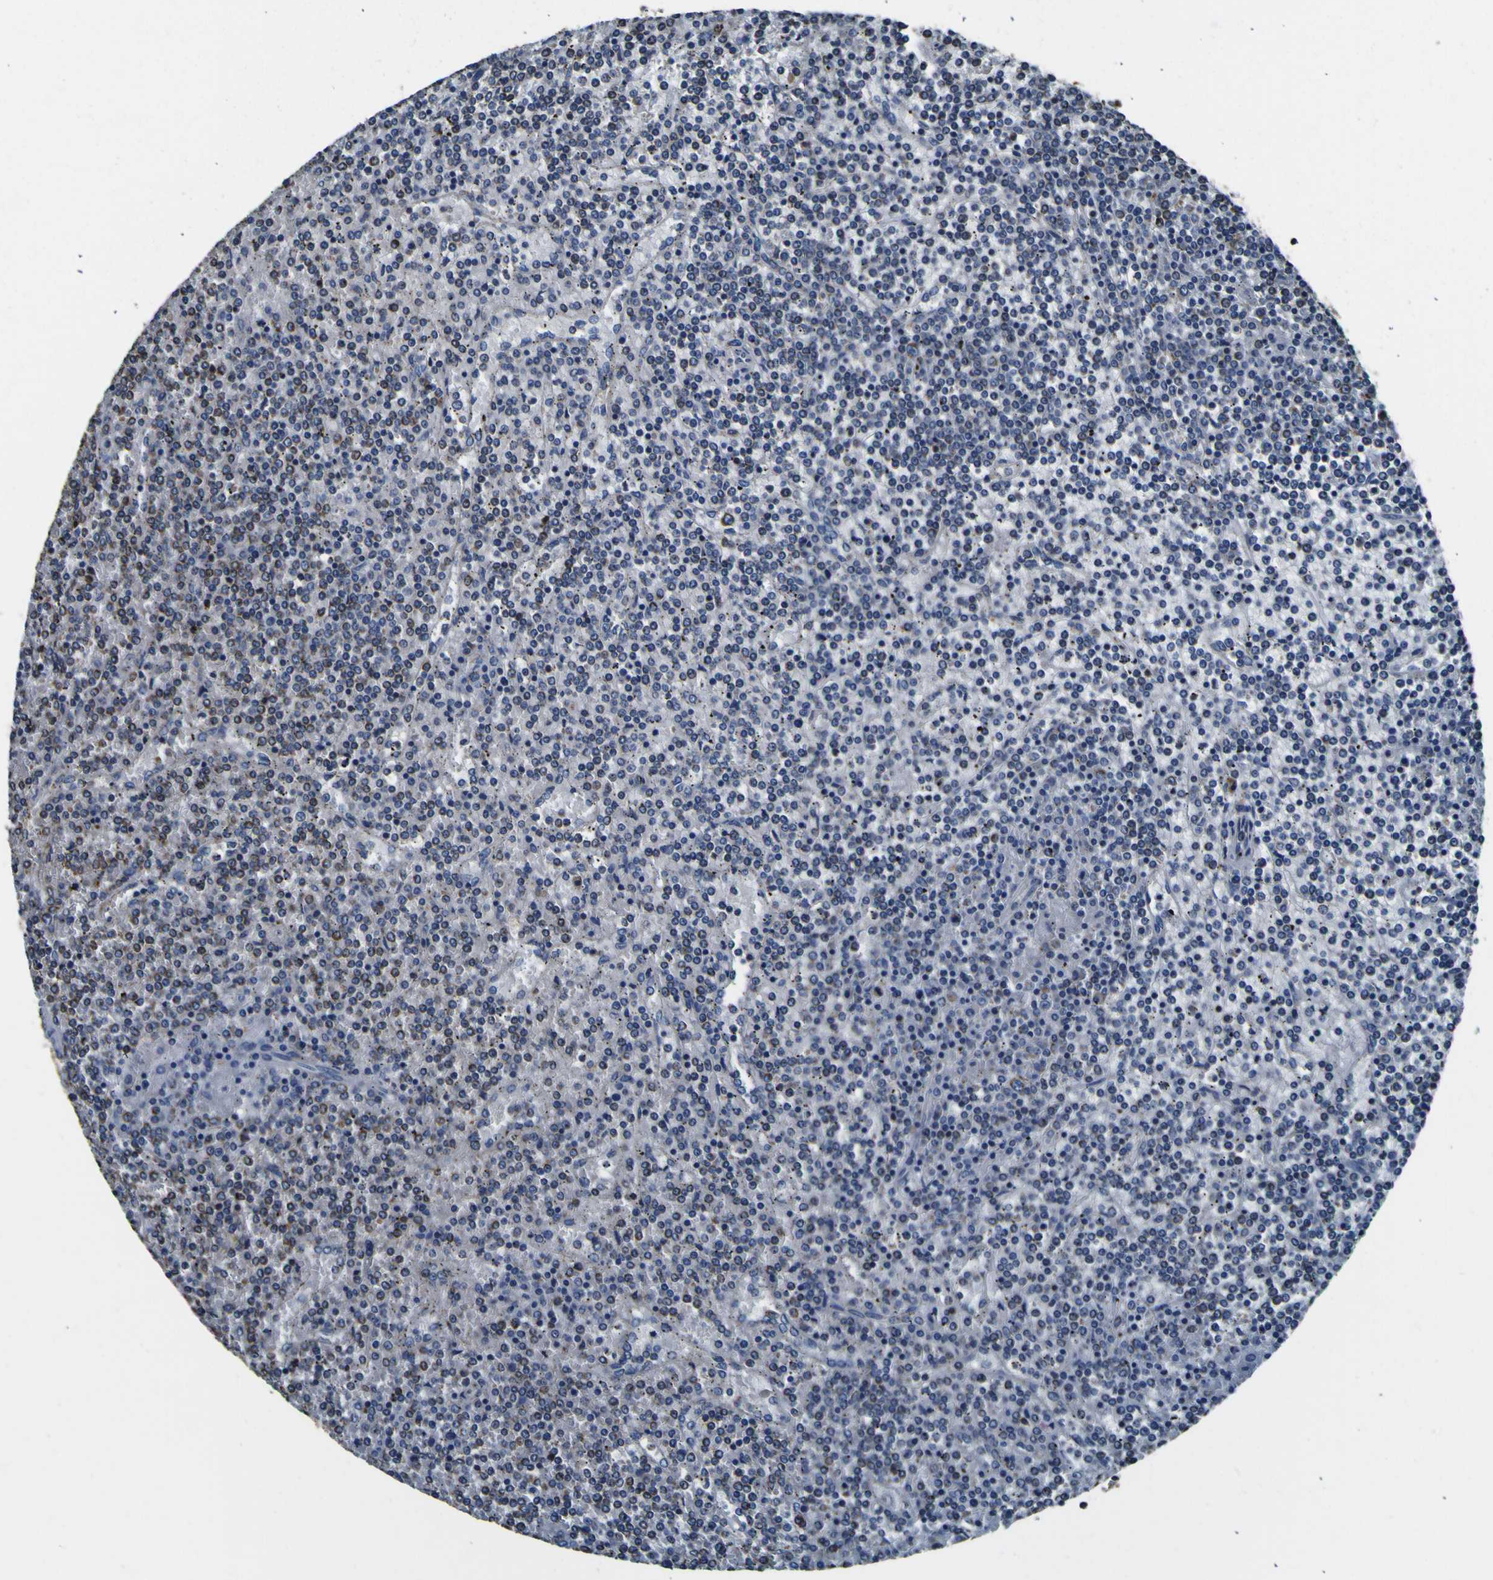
{"staining": {"intensity": "moderate", "quantity": "<25%", "location": "cytoplasmic/membranous"}, "tissue": "lymphoma", "cell_type": "Tumor cells", "image_type": "cancer", "snomed": [{"axis": "morphology", "description": "Malignant lymphoma, non-Hodgkin's type, Low grade"}, {"axis": "topography", "description": "Spleen"}], "caption": "A brown stain shows moderate cytoplasmic/membranous staining of a protein in lymphoma tumor cells. Immunohistochemistry stains the protein of interest in brown and the nuclei are stained blue.", "gene": "INPP5A", "patient": {"sex": "female", "age": 19}}